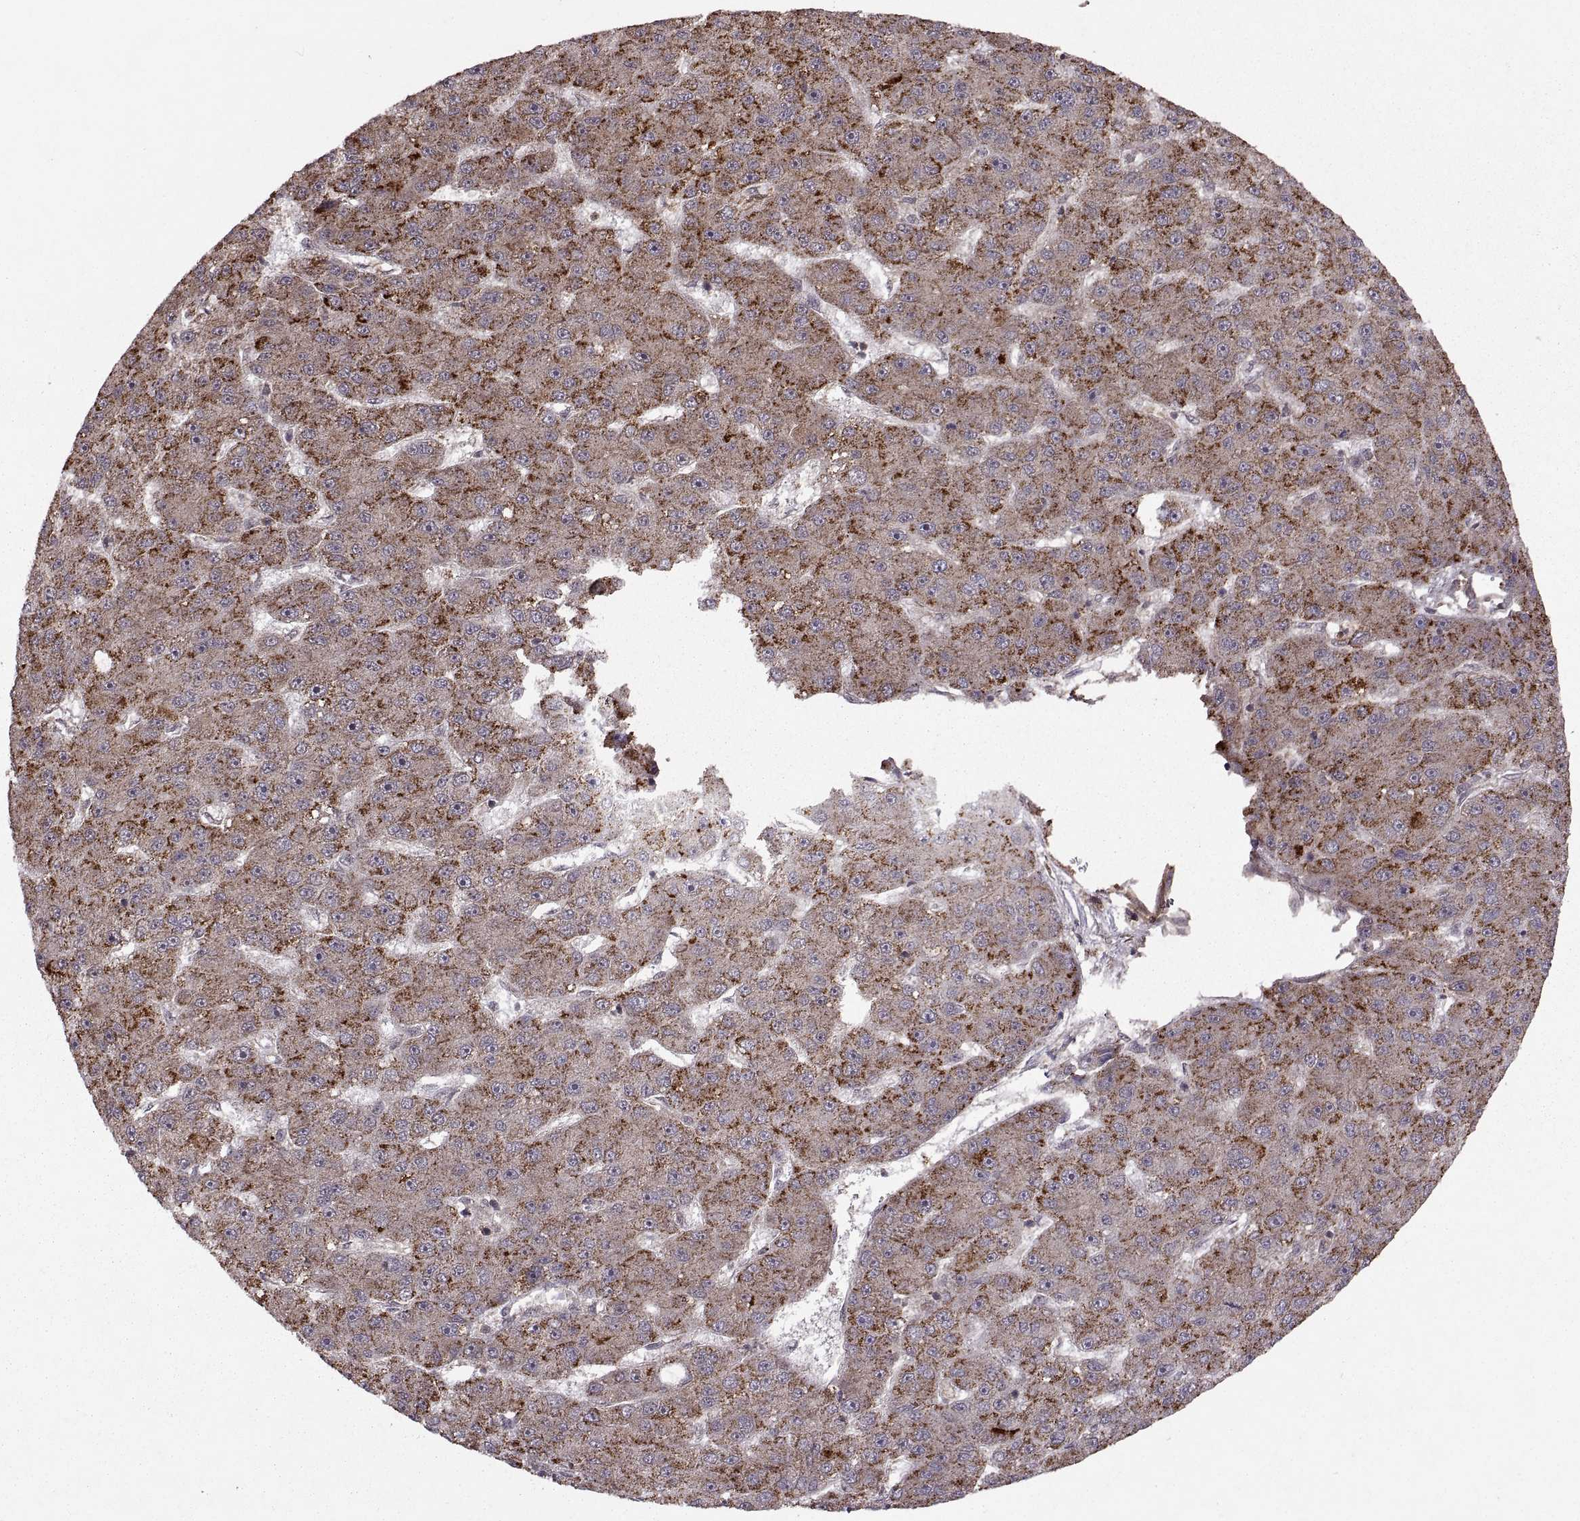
{"staining": {"intensity": "strong", "quantity": ">75%", "location": "cytoplasmic/membranous"}, "tissue": "liver cancer", "cell_type": "Tumor cells", "image_type": "cancer", "snomed": [{"axis": "morphology", "description": "Carcinoma, Hepatocellular, NOS"}, {"axis": "topography", "description": "Liver"}], "caption": "Human liver hepatocellular carcinoma stained with a brown dye displays strong cytoplasmic/membranous positive staining in approximately >75% of tumor cells.", "gene": "PTOV1", "patient": {"sex": "male", "age": 67}}